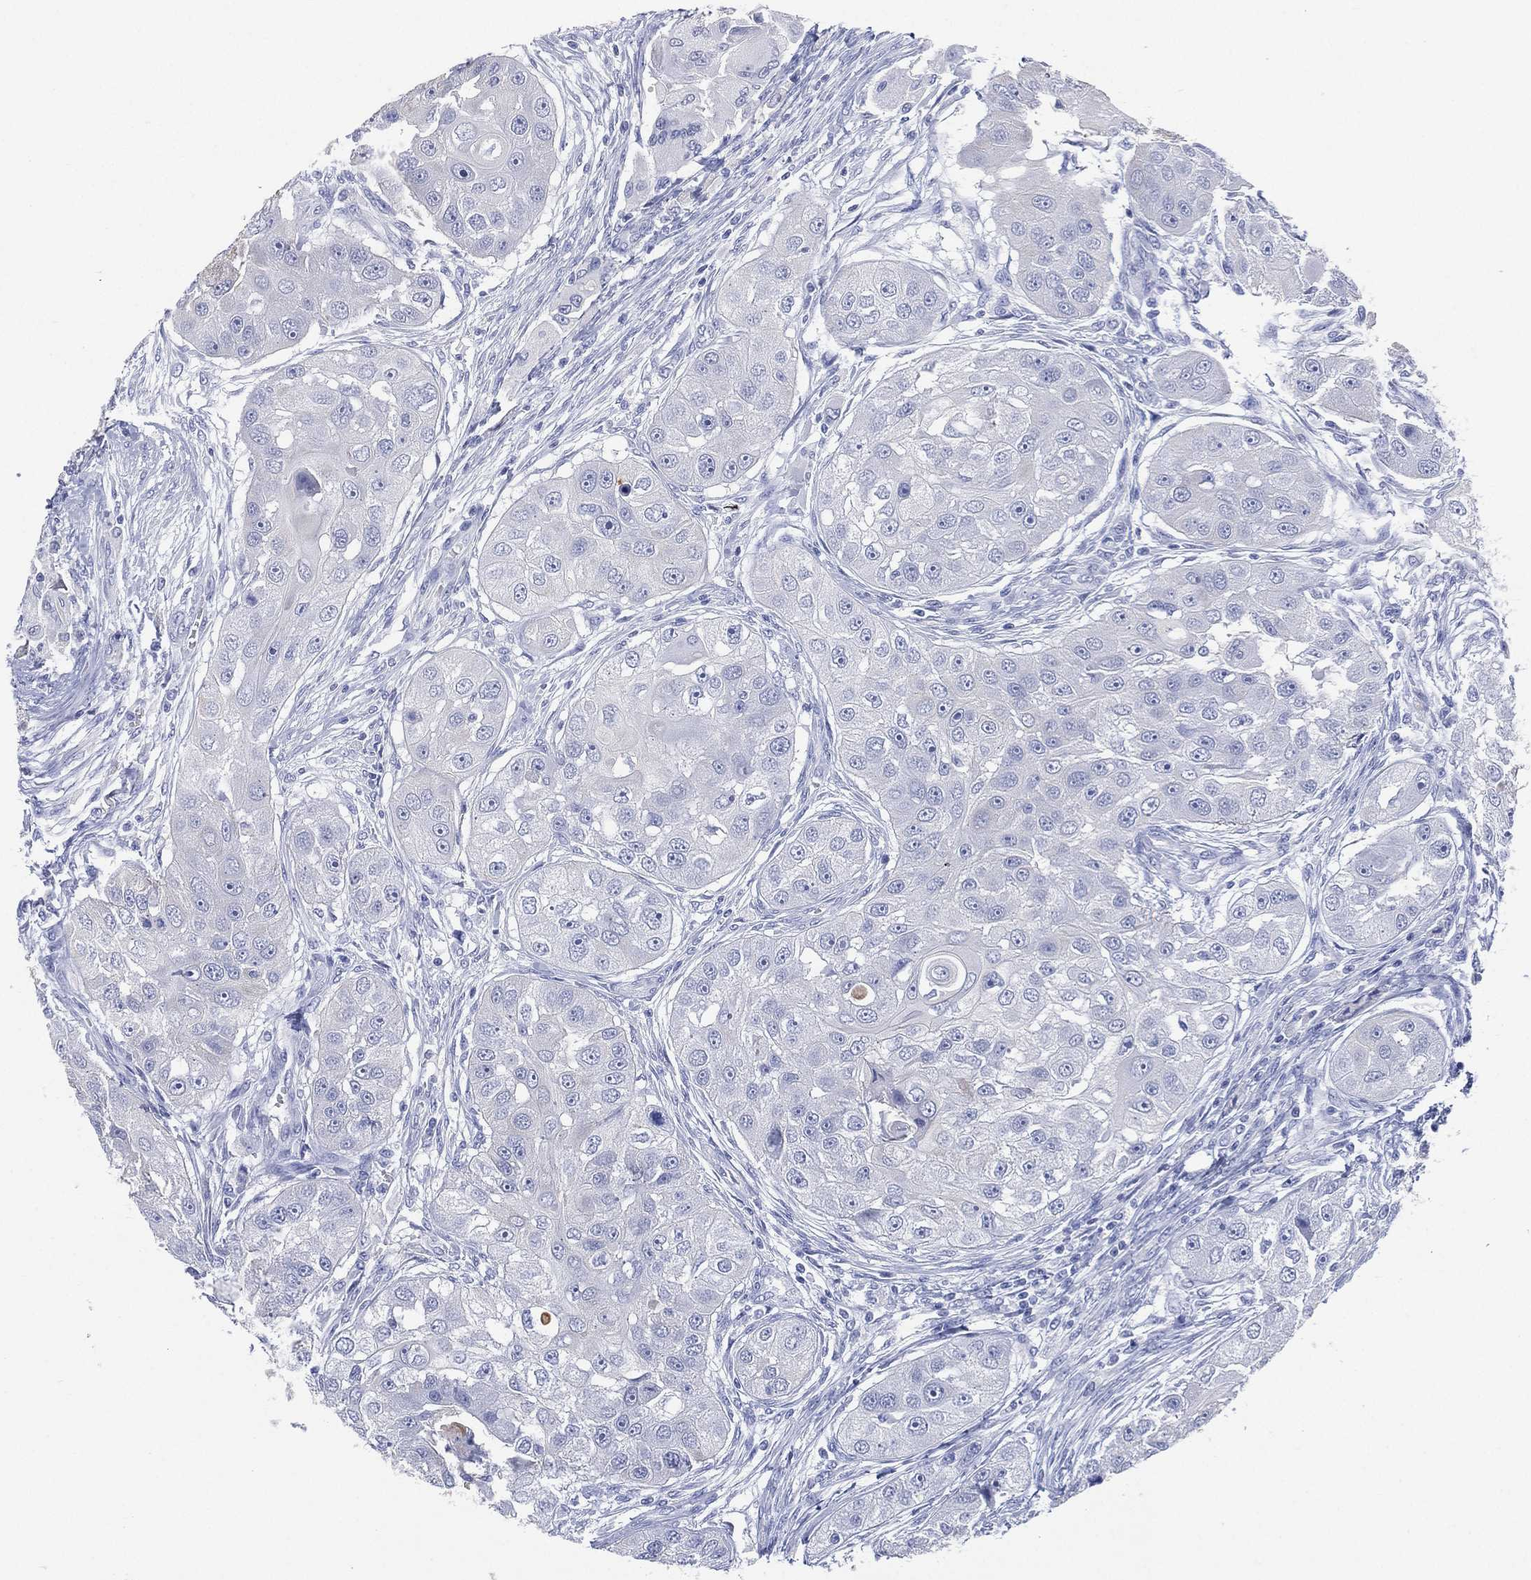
{"staining": {"intensity": "negative", "quantity": "none", "location": "none"}, "tissue": "head and neck cancer", "cell_type": "Tumor cells", "image_type": "cancer", "snomed": [{"axis": "morphology", "description": "Squamous cell carcinoma, NOS"}, {"axis": "topography", "description": "Head-Neck"}], "caption": "Immunohistochemistry micrograph of neoplastic tissue: squamous cell carcinoma (head and neck) stained with DAB reveals no significant protein staining in tumor cells.", "gene": "FMO1", "patient": {"sex": "male", "age": 51}}